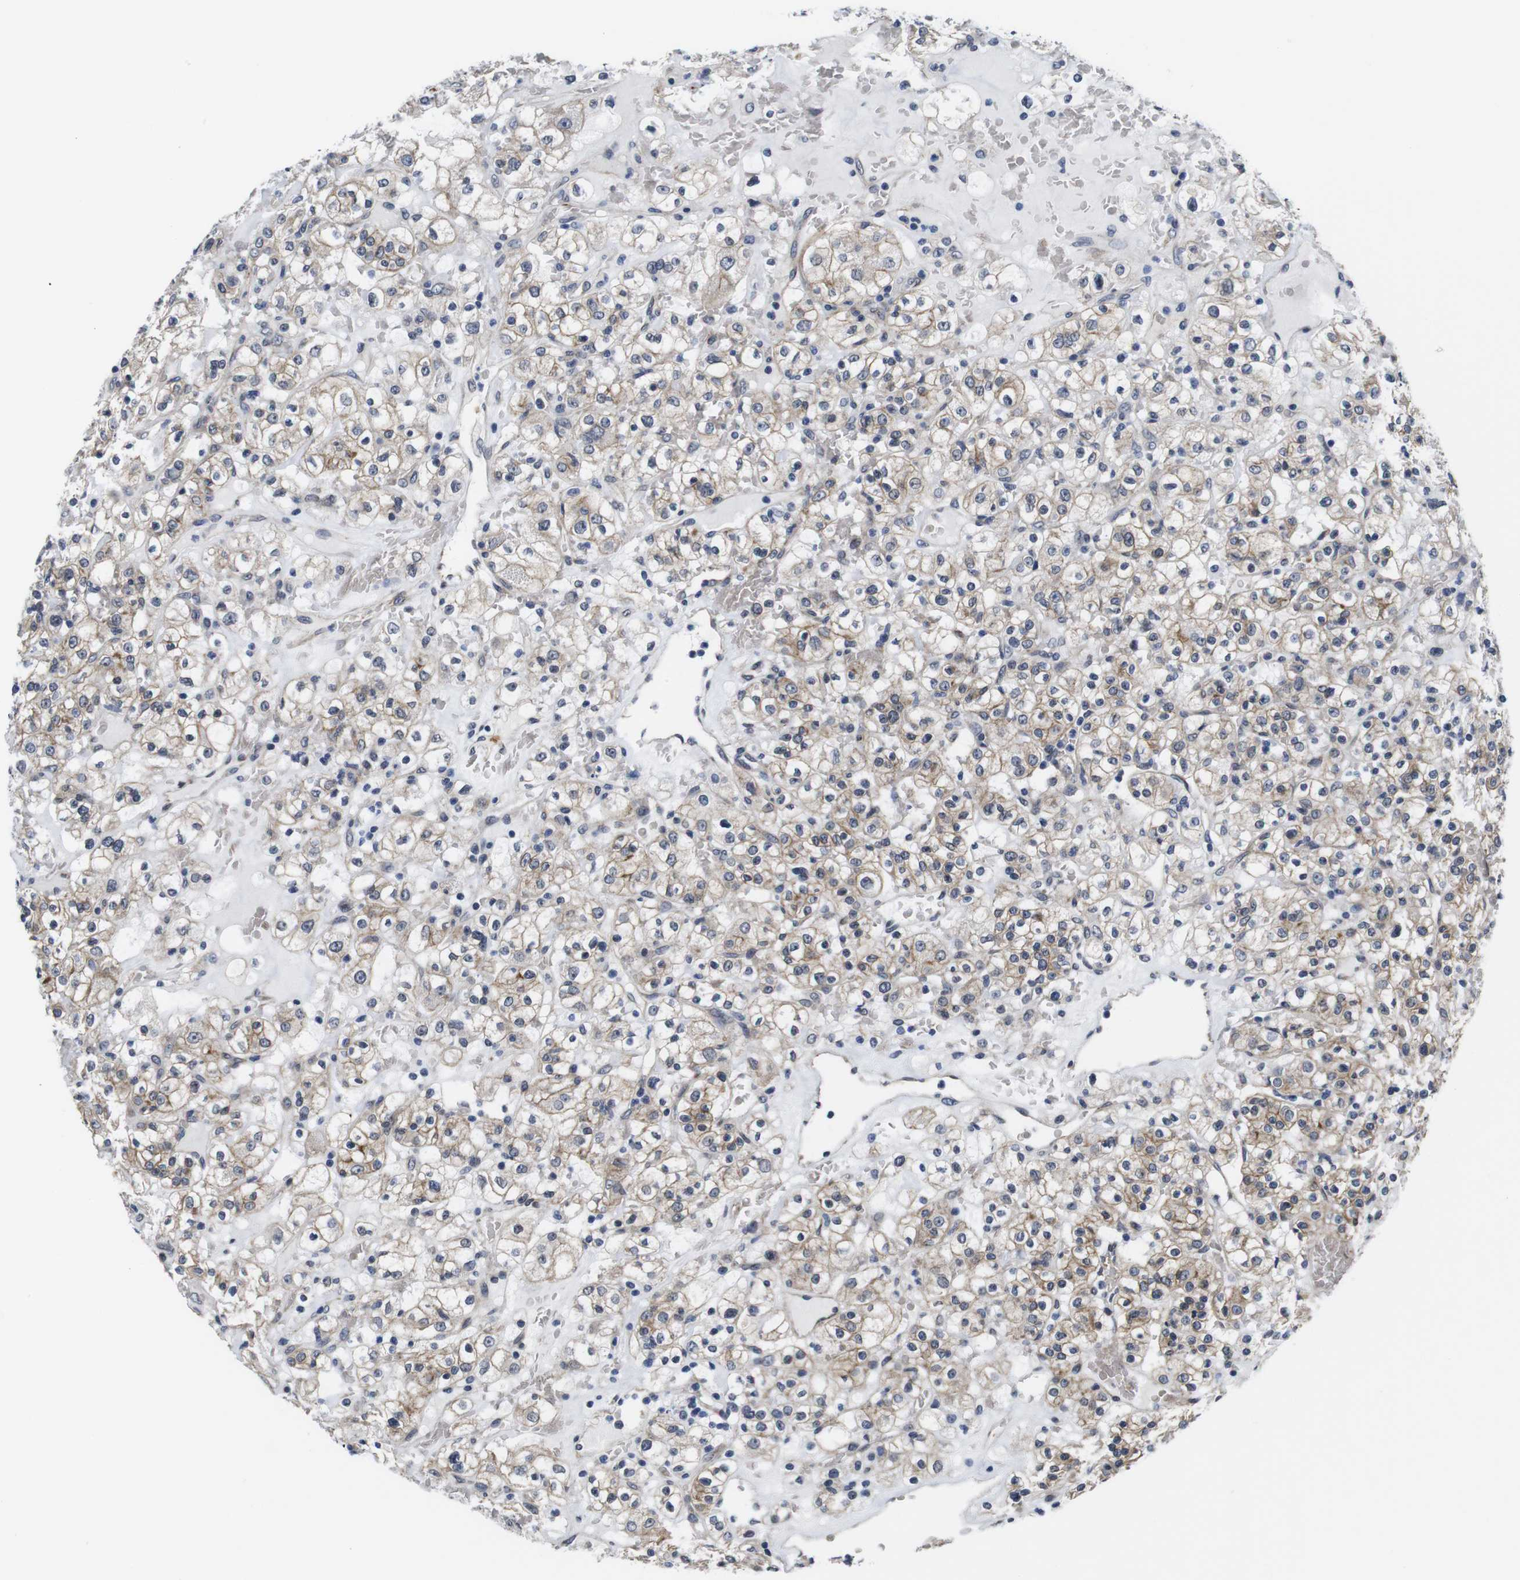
{"staining": {"intensity": "moderate", "quantity": ">75%", "location": "cytoplasmic/membranous"}, "tissue": "renal cancer", "cell_type": "Tumor cells", "image_type": "cancer", "snomed": [{"axis": "morphology", "description": "Normal tissue, NOS"}, {"axis": "morphology", "description": "Adenocarcinoma, NOS"}, {"axis": "topography", "description": "Kidney"}], "caption": "A brown stain shows moderate cytoplasmic/membranous staining of a protein in human renal cancer tumor cells.", "gene": "SOCS3", "patient": {"sex": "female", "age": 72}}